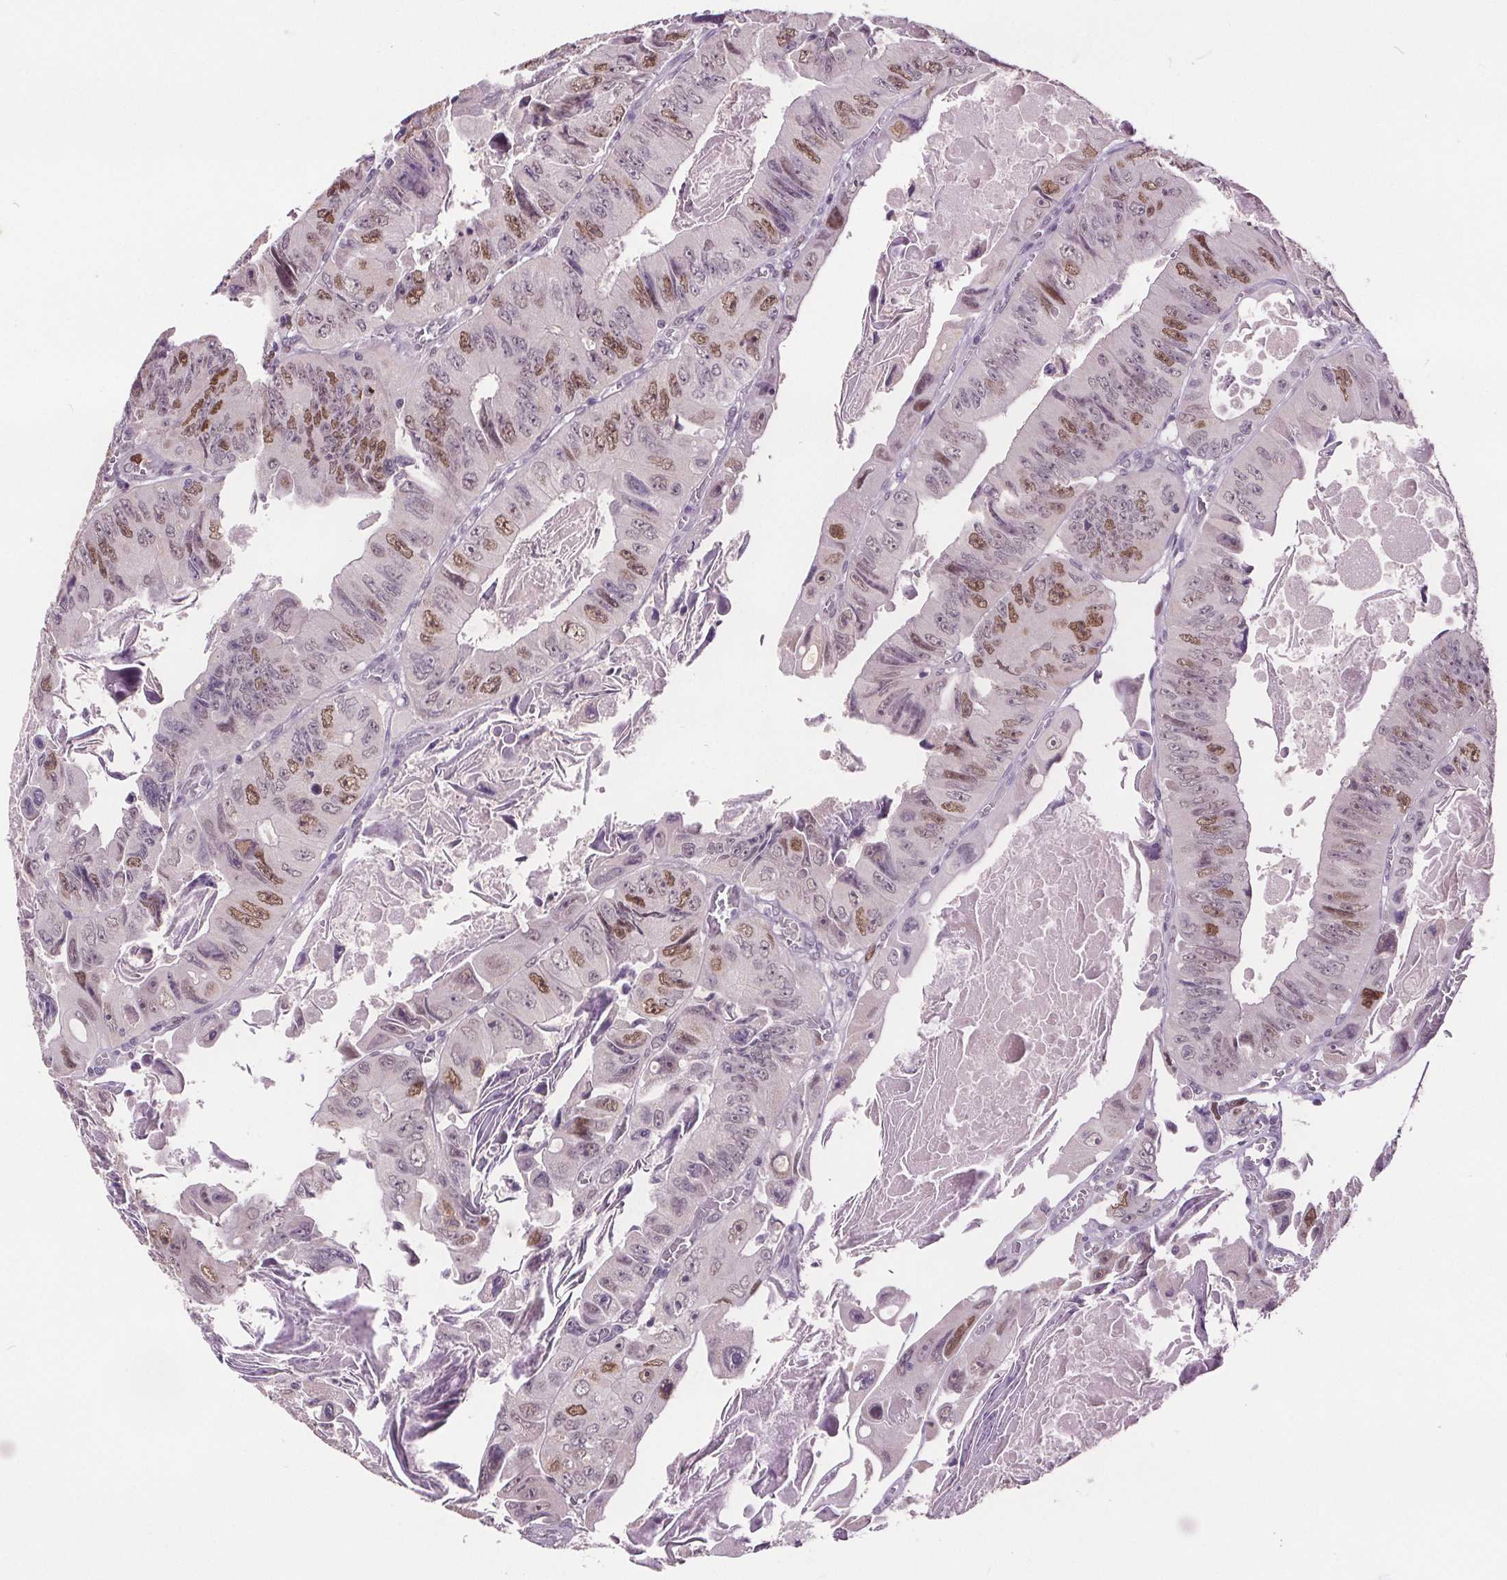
{"staining": {"intensity": "moderate", "quantity": "25%-75%", "location": "nuclear"}, "tissue": "colorectal cancer", "cell_type": "Tumor cells", "image_type": "cancer", "snomed": [{"axis": "morphology", "description": "Adenocarcinoma, NOS"}, {"axis": "topography", "description": "Colon"}], "caption": "IHC (DAB) staining of human adenocarcinoma (colorectal) exhibits moderate nuclear protein staining in approximately 25%-75% of tumor cells.", "gene": "CENPF", "patient": {"sex": "female", "age": 84}}